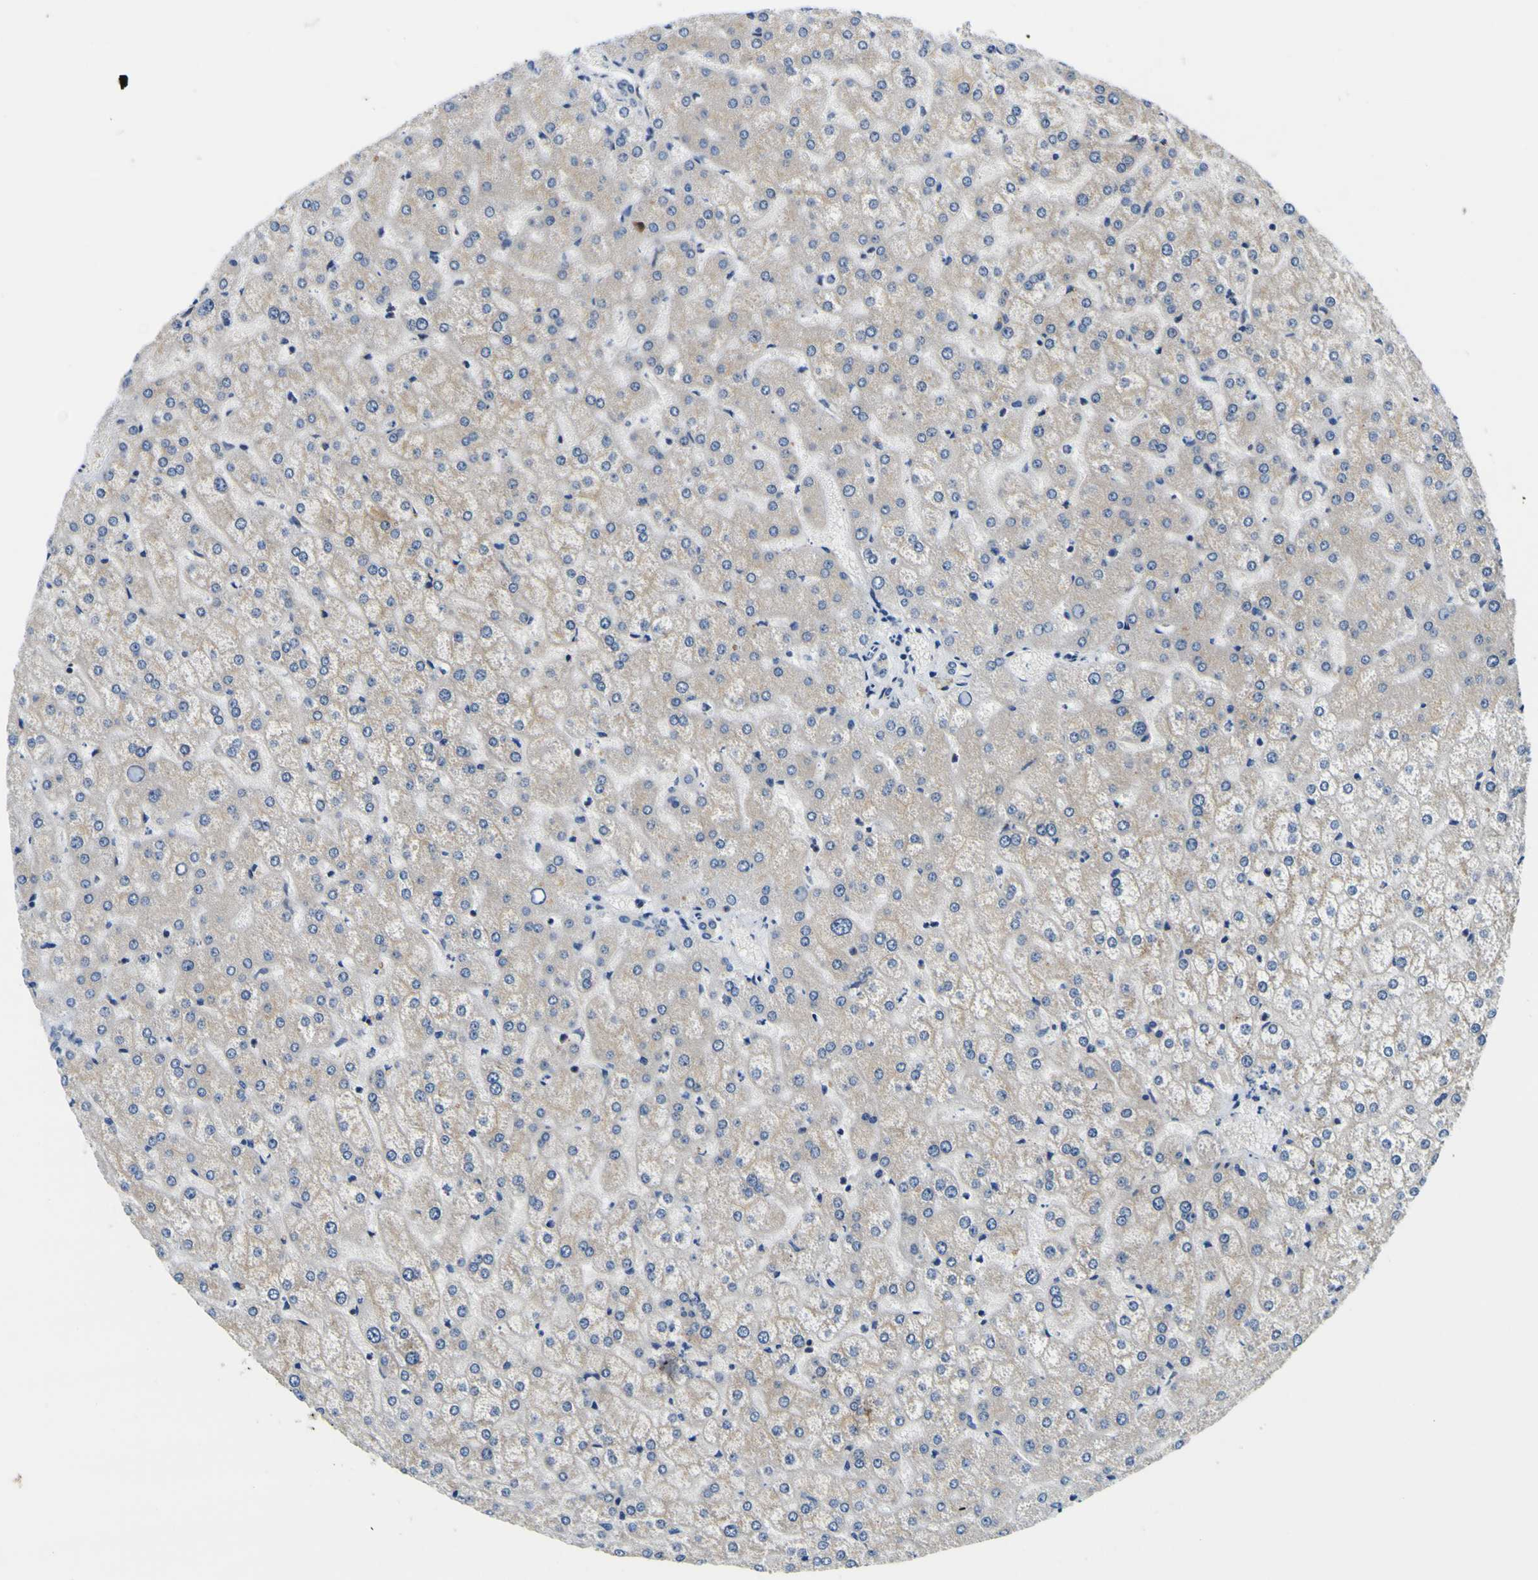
{"staining": {"intensity": "weak", "quantity": ">75%", "location": "cytoplasmic/membranous"}, "tissue": "liver", "cell_type": "Cholangiocytes", "image_type": "normal", "snomed": [{"axis": "morphology", "description": "Normal tissue, NOS"}, {"axis": "topography", "description": "Liver"}], "caption": "This histopathology image exhibits immunohistochemistry (IHC) staining of unremarkable human liver, with low weak cytoplasmic/membranous expression in about >75% of cholangiocytes.", "gene": "NLRP3", "patient": {"sex": "female", "age": 32}}